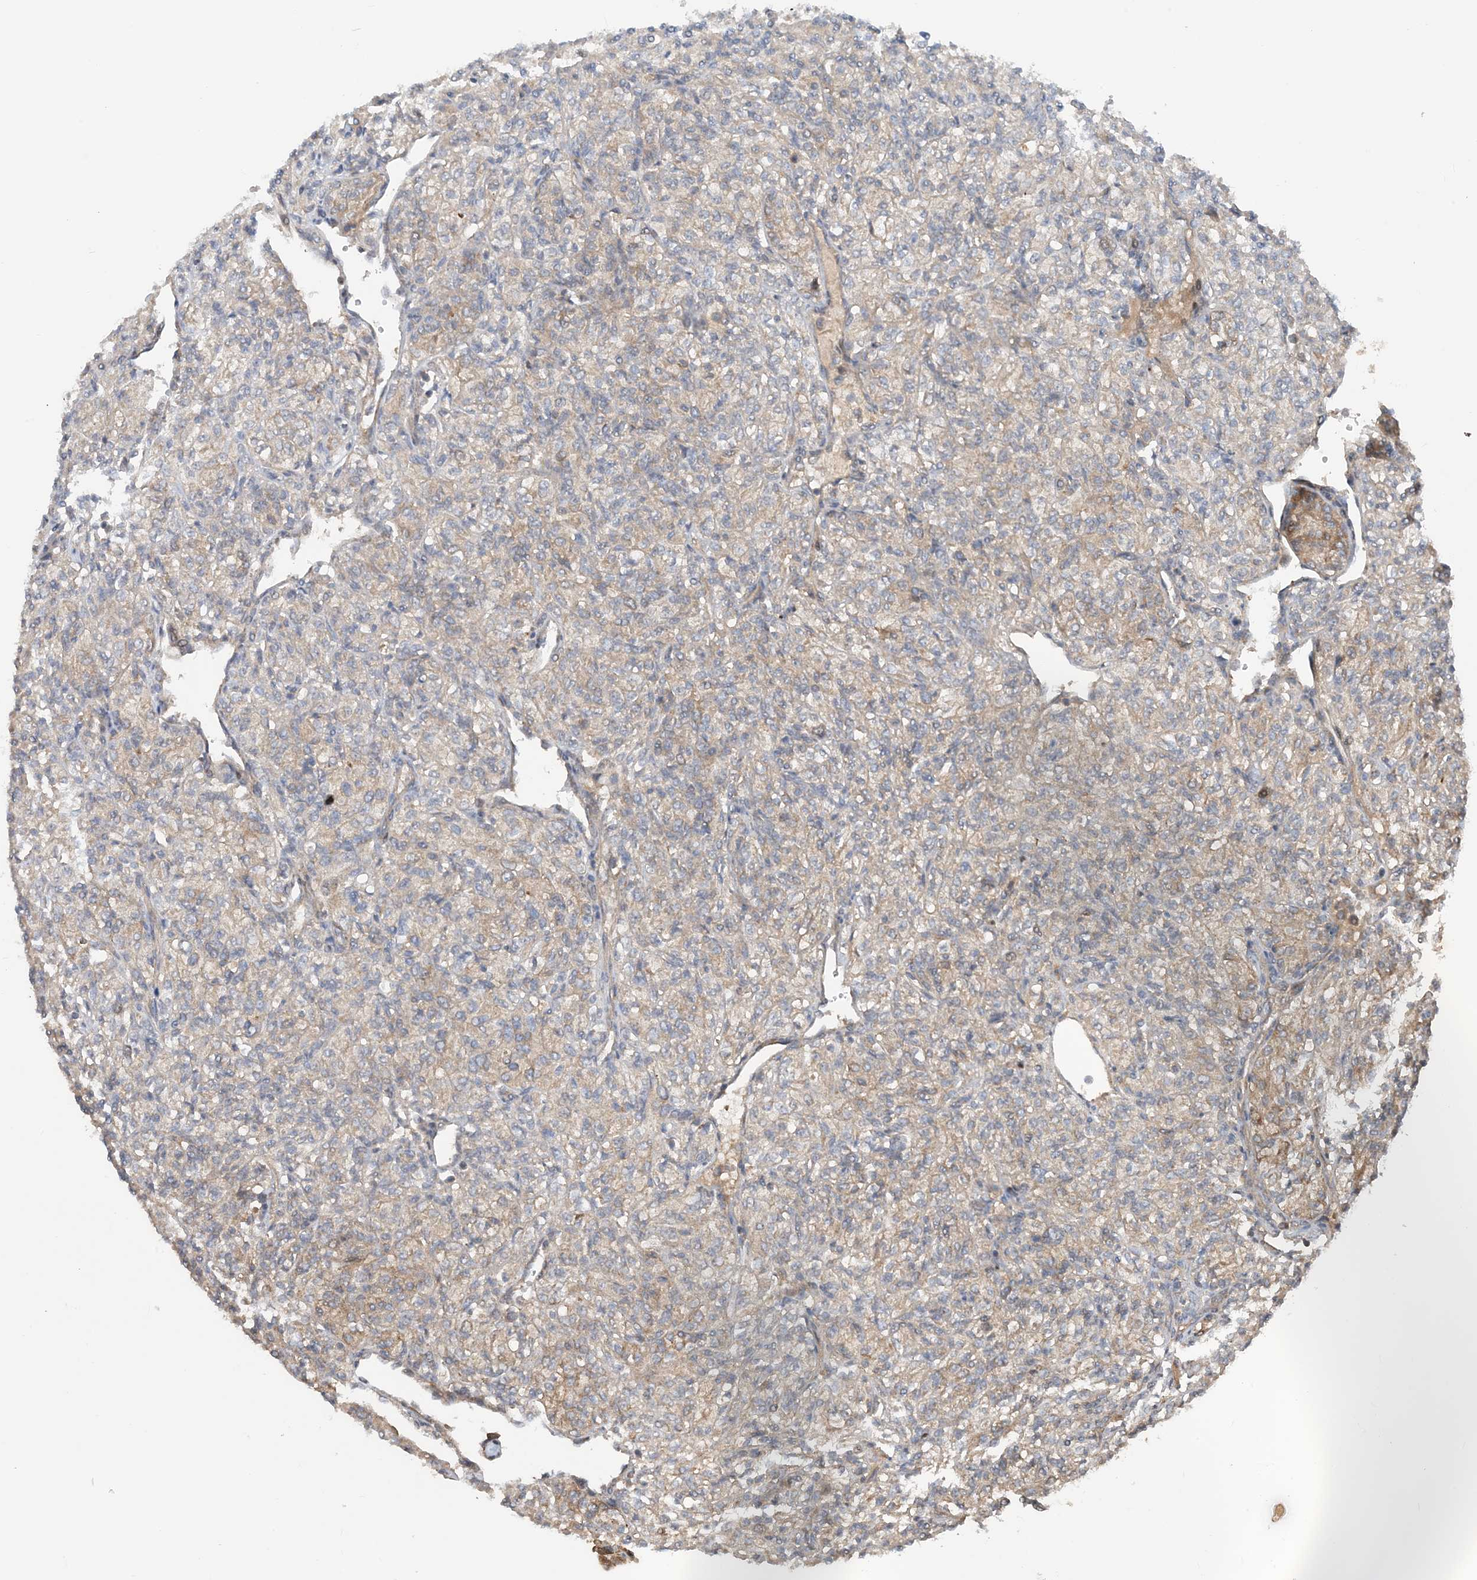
{"staining": {"intensity": "weak", "quantity": "25%-75%", "location": "cytoplasmic/membranous"}, "tissue": "renal cancer", "cell_type": "Tumor cells", "image_type": "cancer", "snomed": [{"axis": "morphology", "description": "Adenocarcinoma, NOS"}, {"axis": "topography", "description": "Kidney"}], "caption": "An immunohistochemistry (IHC) photomicrograph of tumor tissue is shown. Protein staining in brown shows weak cytoplasmic/membranous positivity in renal cancer within tumor cells.", "gene": "HEMK1", "patient": {"sex": "male", "age": 77}}